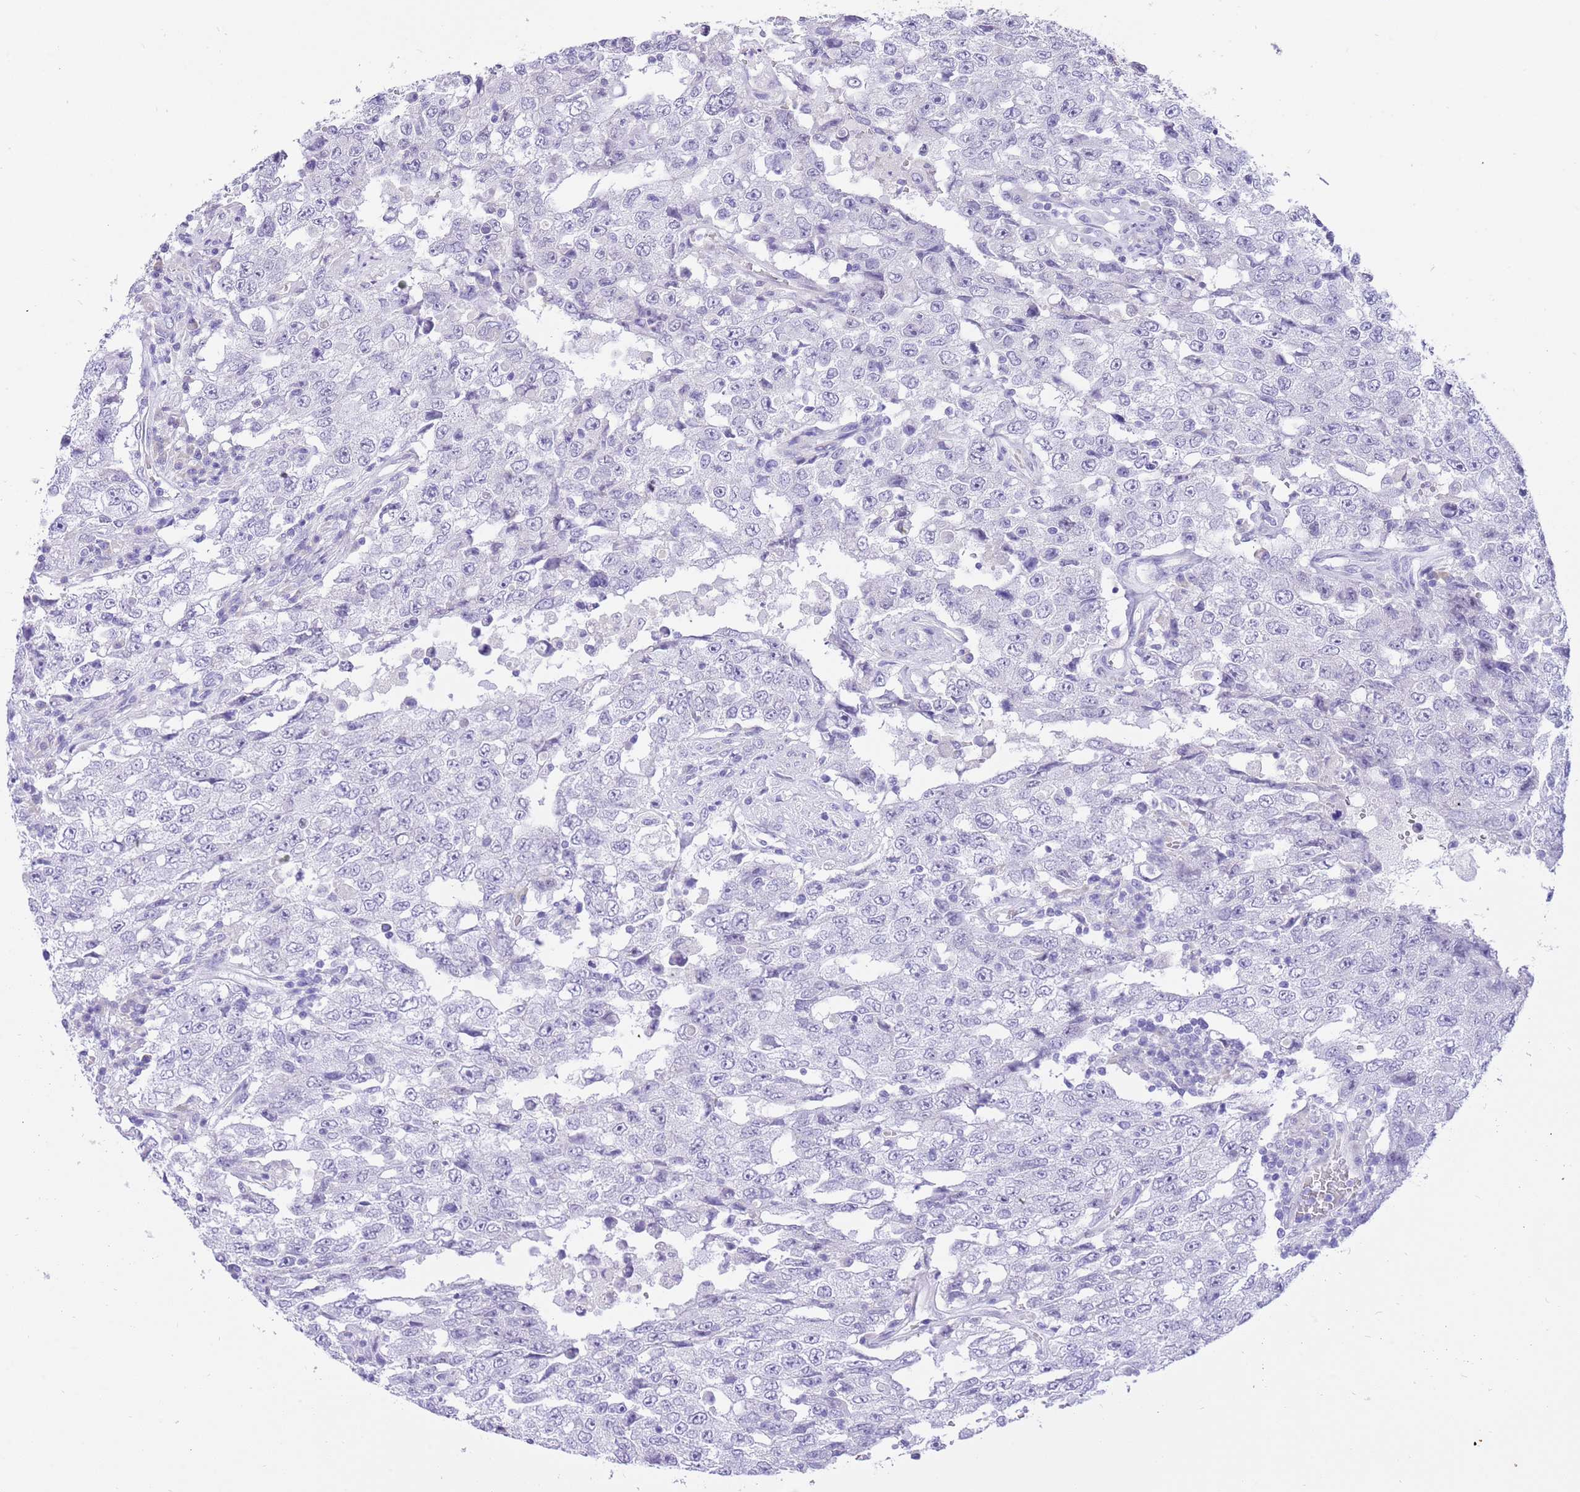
{"staining": {"intensity": "negative", "quantity": "none", "location": "none"}, "tissue": "testis cancer", "cell_type": "Tumor cells", "image_type": "cancer", "snomed": [{"axis": "morphology", "description": "Carcinoma, Embryonal, NOS"}, {"axis": "topography", "description": "Testis"}], "caption": "The photomicrograph demonstrates no significant staining in tumor cells of embryonal carcinoma (testis).", "gene": "R3HDM4", "patient": {"sex": "male", "age": 26}}